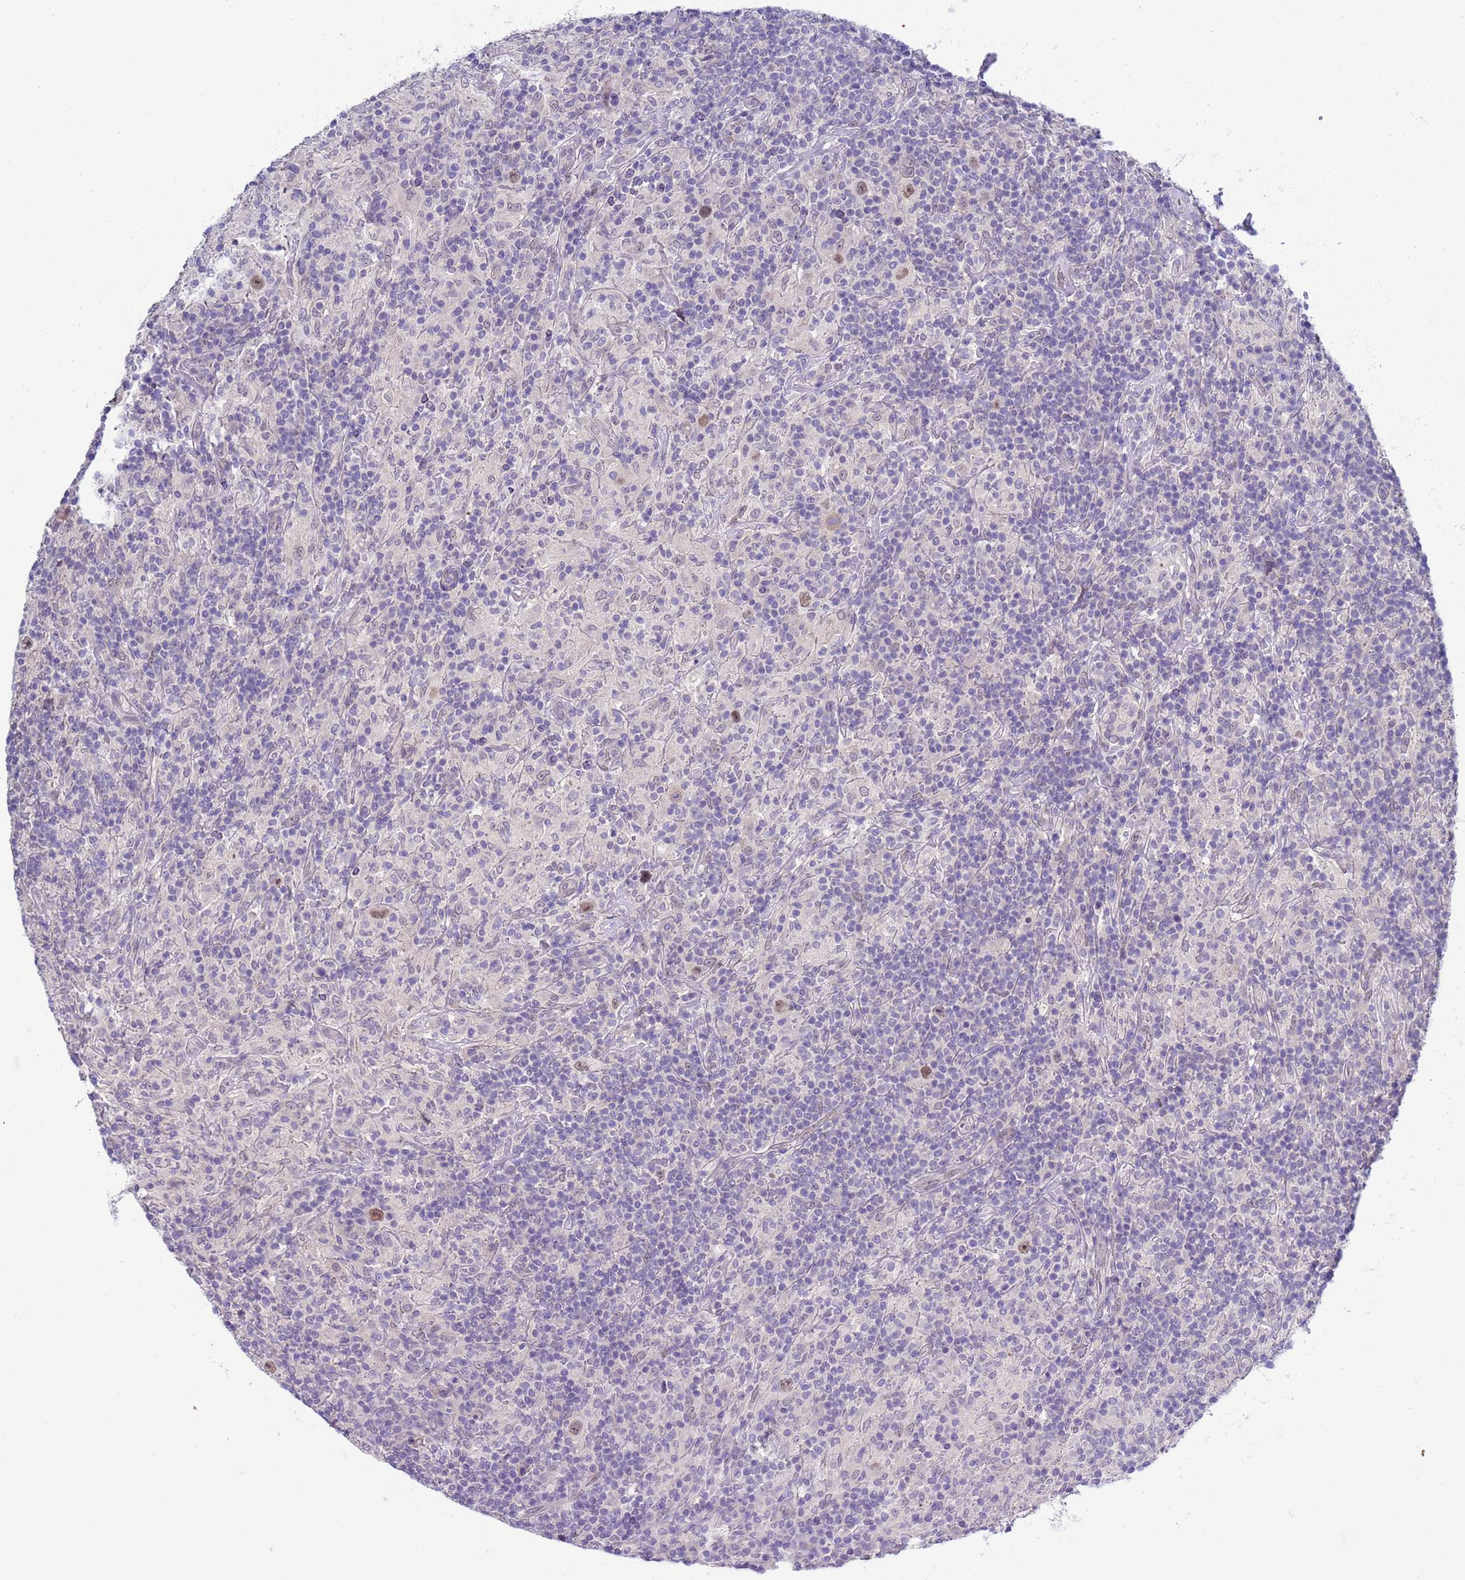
{"staining": {"intensity": "moderate", "quantity": ">75%", "location": "nuclear"}, "tissue": "lymphoma", "cell_type": "Tumor cells", "image_type": "cancer", "snomed": [{"axis": "morphology", "description": "Hodgkin's disease, NOS"}, {"axis": "topography", "description": "Lymph node"}], "caption": "Lymphoma was stained to show a protein in brown. There is medium levels of moderate nuclear staining in about >75% of tumor cells. The staining is performed using DAB (3,3'-diaminobenzidine) brown chromogen to label protein expression. The nuclei are counter-stained blue using hematoxylin.", "gene": "TRMT10A", "patient": {"sex": "male", "age": 70}}